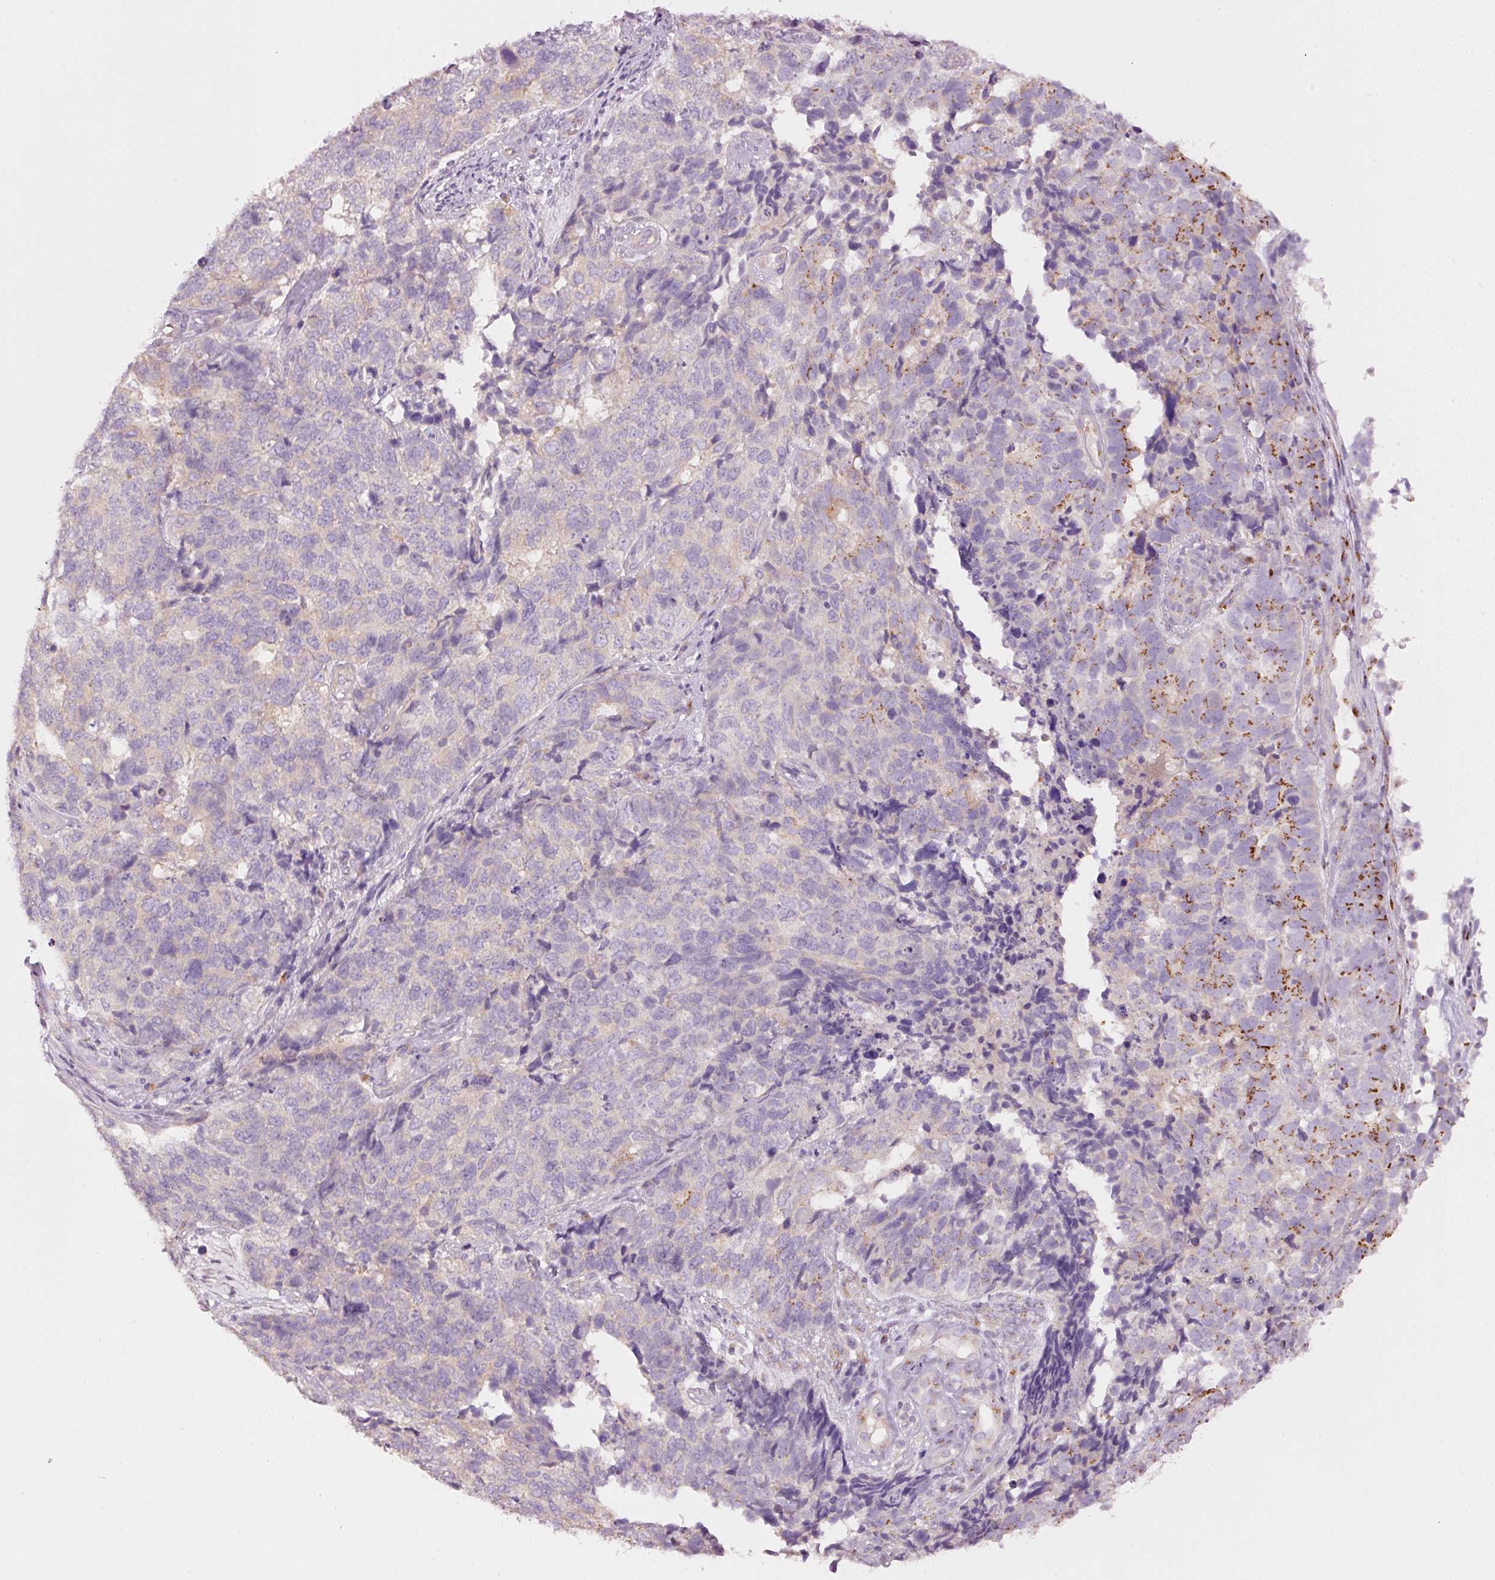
{"staining": {"intensity": "moderate", "quantity": "<25%", "location": "cytoplasmic/membranous"}, "tissue": "cervical cancer", "cell_type": "Tumor cells", "image_type": "cancer", "snomed": [{"axis": "morphology", "description": "Squamous cell carcinoma, NOS"}, {"axis": "topography", "description": "Cervix"}], "caption": "Tumor cells demonstrate moderate cytoplasmic/membranous expression in about <25% of cells in cervical squamous cell carcinoma.", "gene": "PDXDC1", "patient": {"sex": "female", "age": 63}}